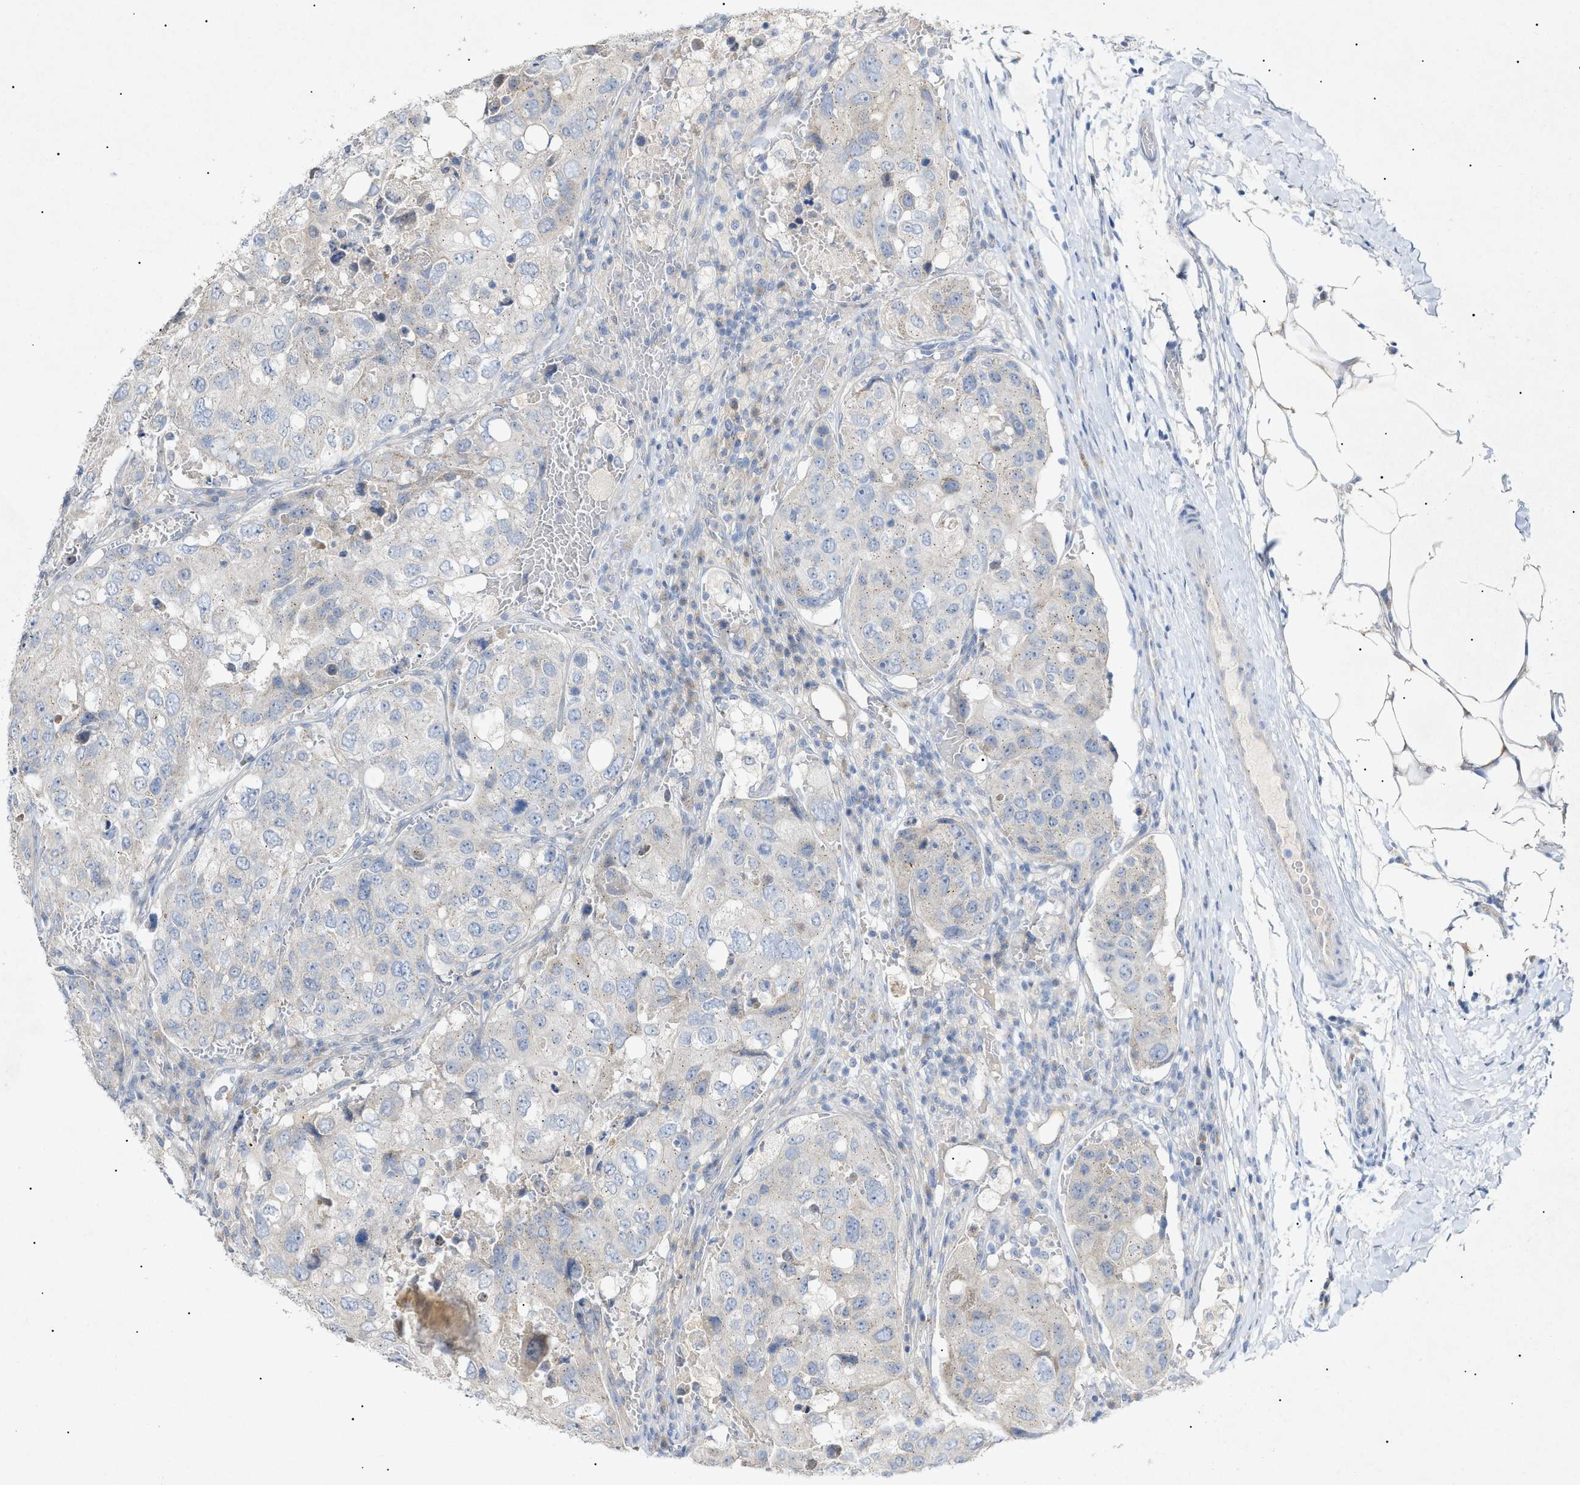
{"staining": {"intensity": "negative", "quantity": "none", "location": "none"}, "tissue": "urothelial cancer", "cell_type": "Tumor cells", "image_type": "cancer", "snomed": [{"axis": "morphology", "description": "Urothelial carcinoma, High grade"}, {"axis": "topography", "description": "Lymph node"}, {"axis": "topography", "description": "Urinary bladder"}], "caption": "This micrograph is of urothelial carcinoma (high-grade) stained with immunohistochemistry to label a protein in brown with the nuclei are counter-stained blue. There is no staining in tumor cells.", "gene": "SLC25A31", "patient": {"sex": "male", "age": 51}}